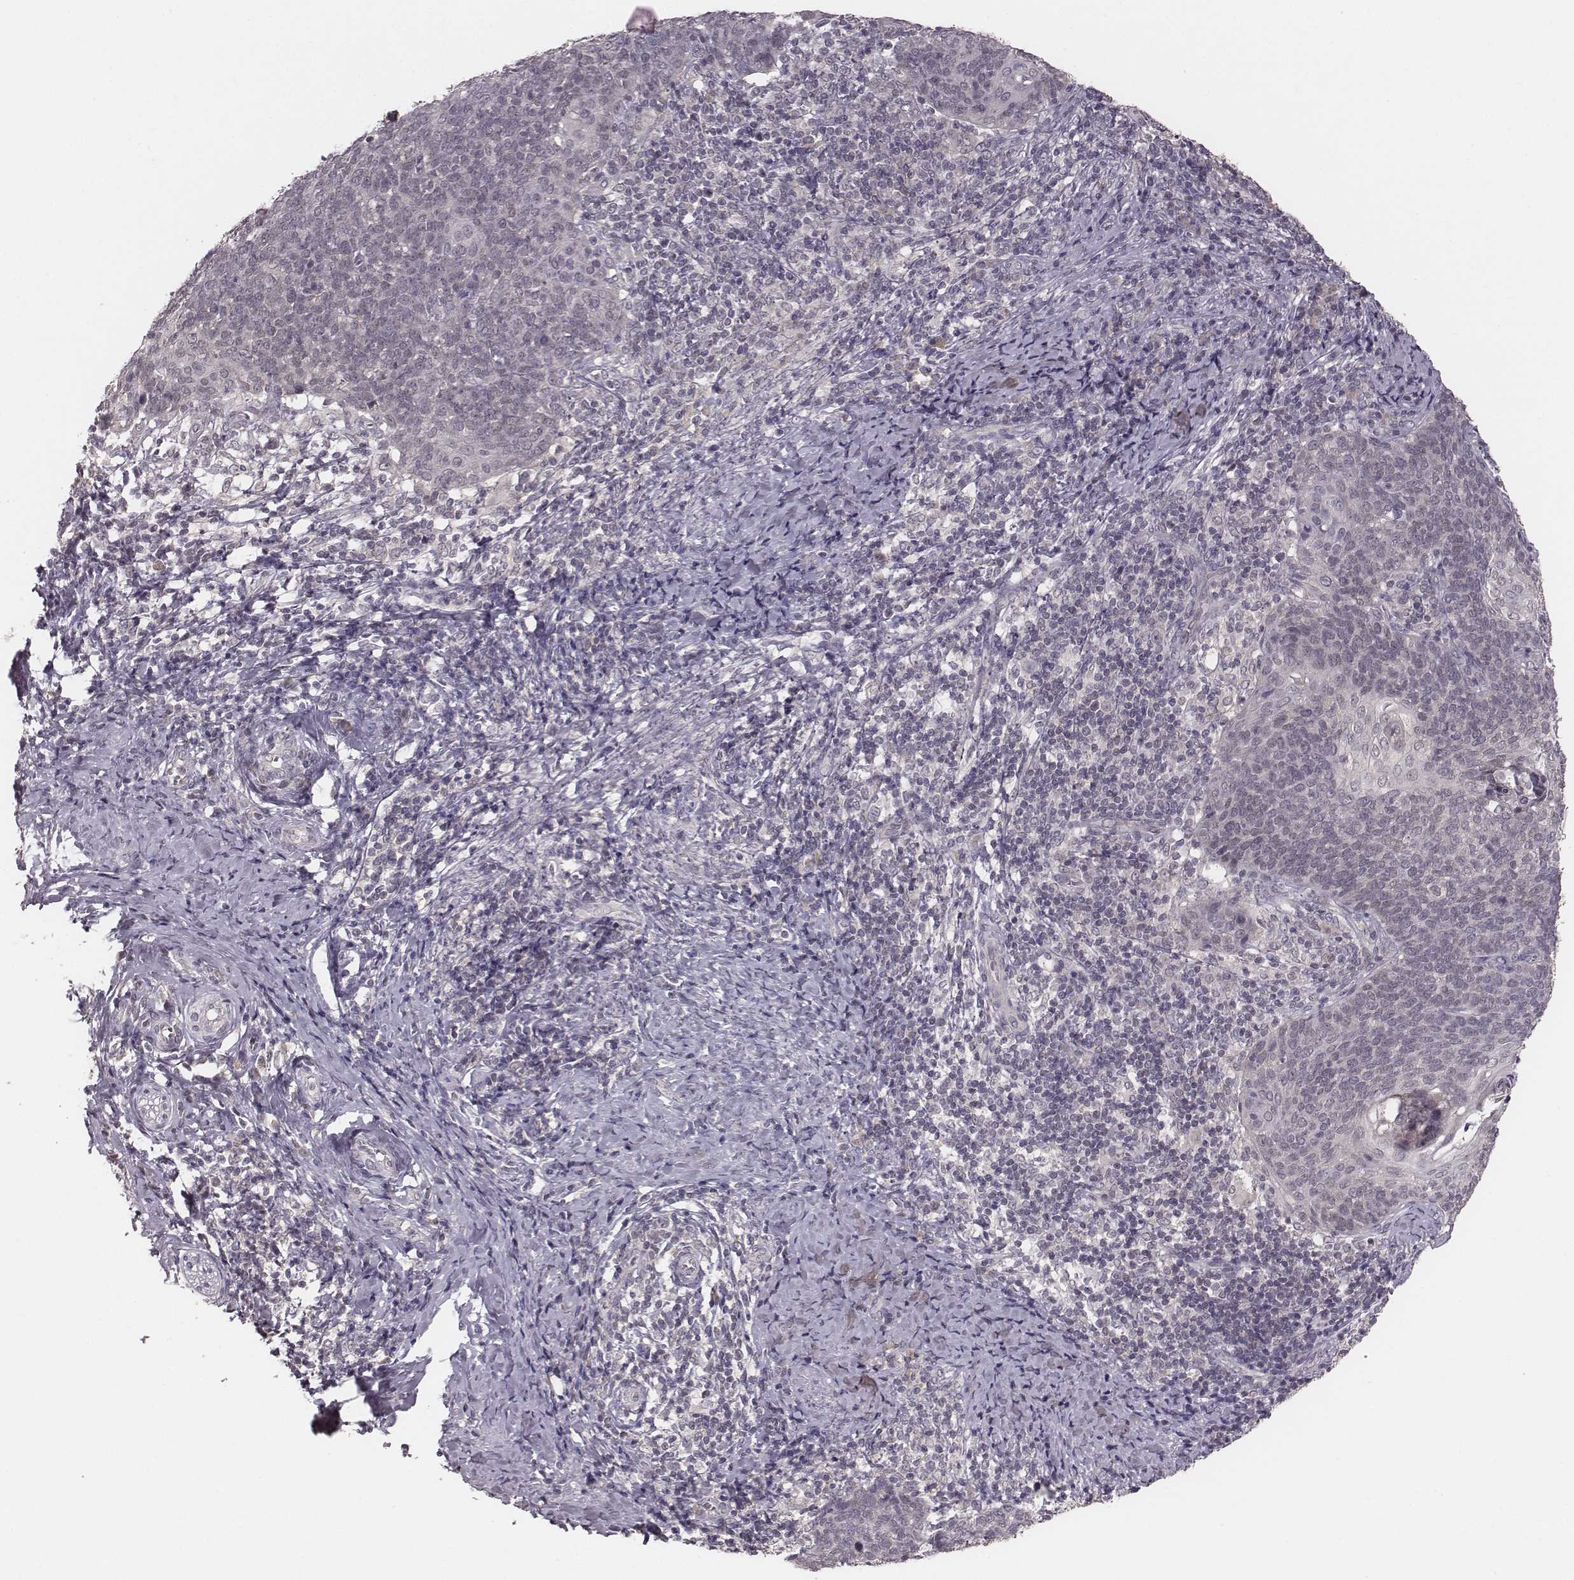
{"staining": {"intensity": "negative", "quantity": "none", "location": "none"}, "tissue": "cervical cancer", "cell_type": "Tumor cells", "image_type": "cancer", "snomed": [{"axis": "morphology", "description": "Normal tissue, NOS"}, {"axis": "morphology", "description": "Squamous cell carcinoma, NOS"}, {"axis": "topography", "description": "Cervix"}], "caption": "Immunohistochemical staining of human cervical cancer displays no significant positivity in tumor cells.", "gene": "LY6K", "patient": {"sex": "female", "age": 39}}